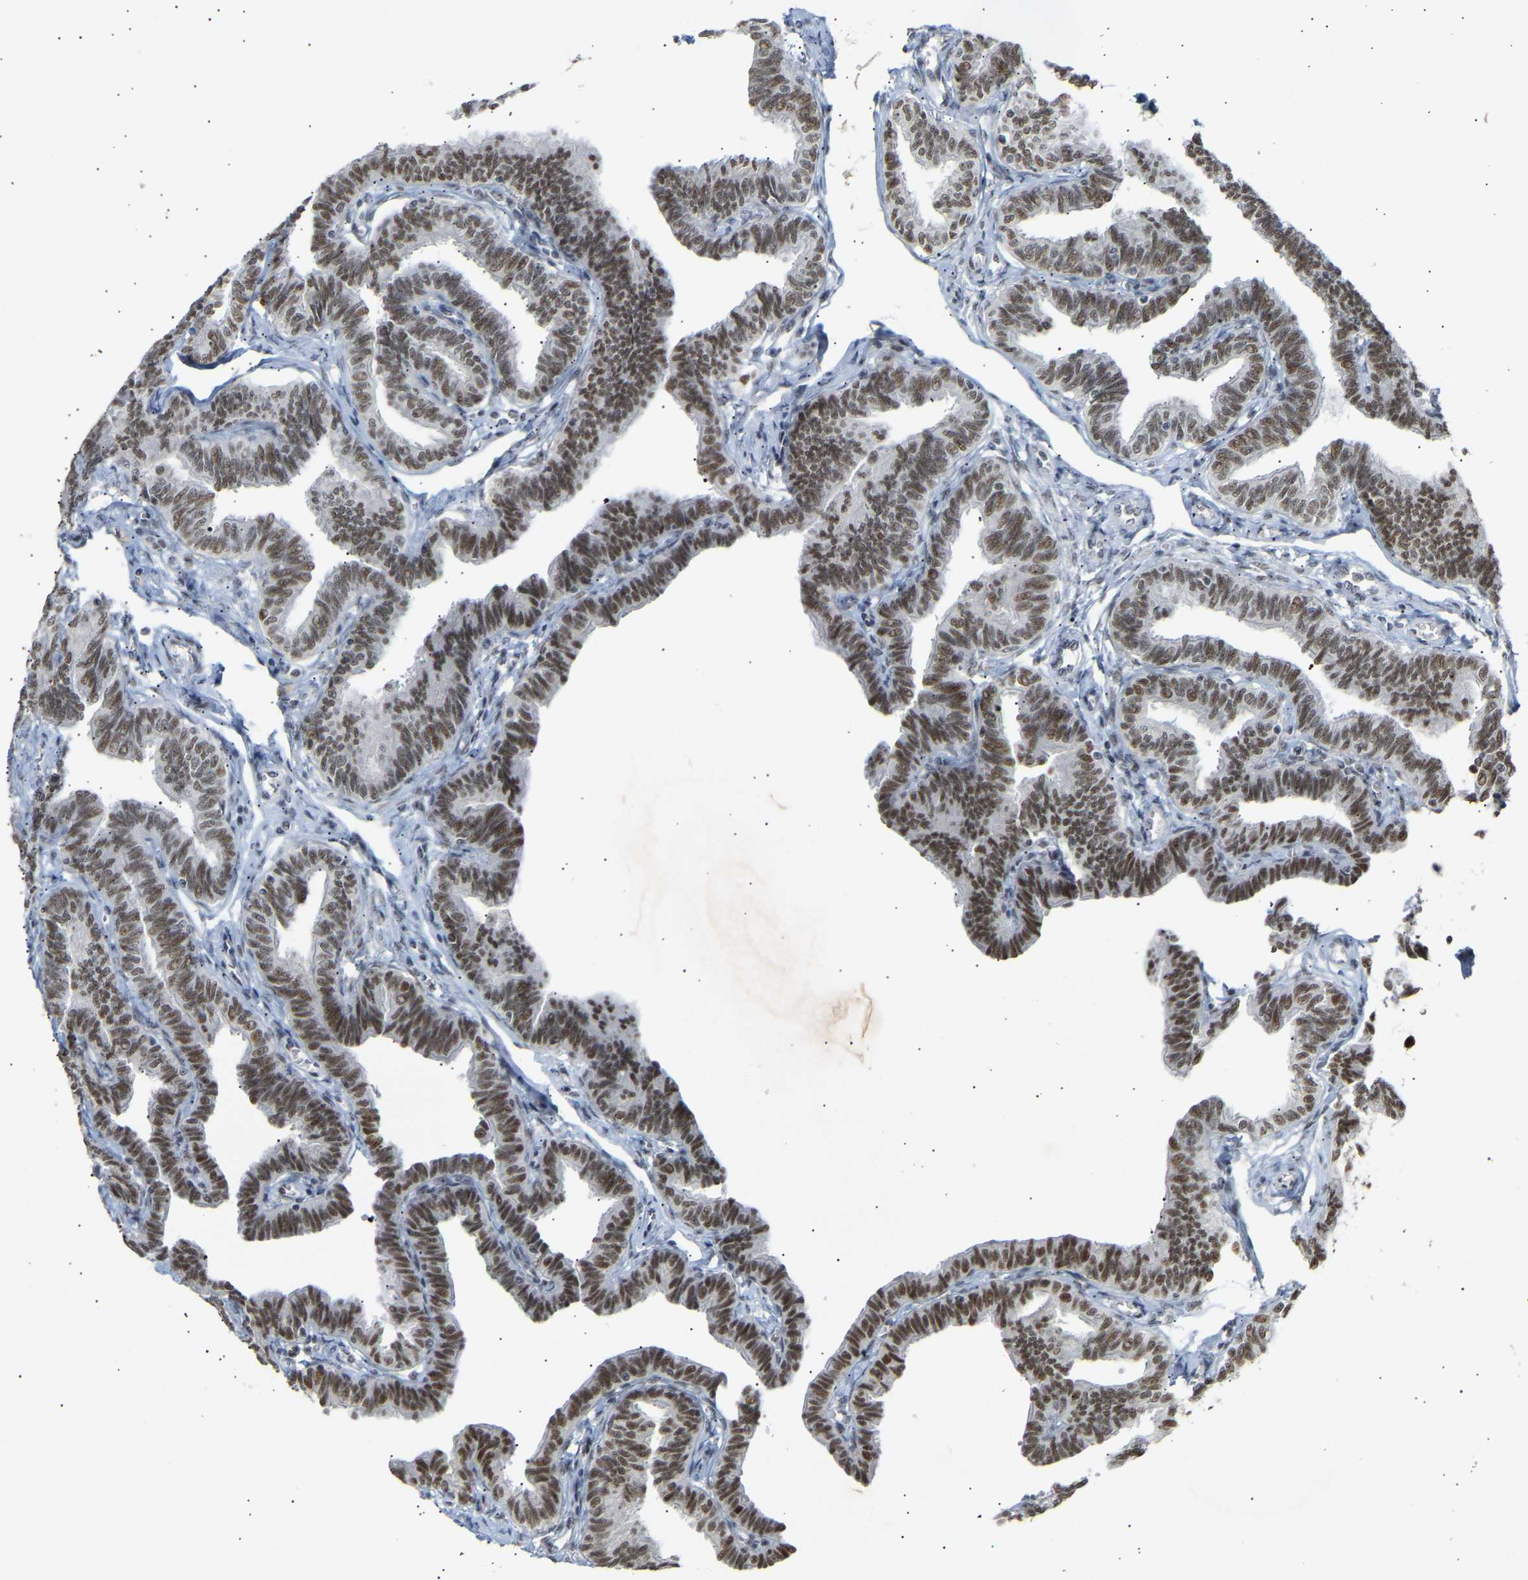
{"staining": {"intensity": "strong", "quantity": ">75%", "location": "nuclear"}, "tissue": "fallopian tube", "cell_type": "Glandular cells", "image_type": "normal", "snomed": [{"axis": "morphology", "description": "Normal tissue, NOS"}, {"axis": "topography", "description": "Fallopian tube"}, {"axis": "topography", "description": "Ovary"}], "caption": "The image displays staining of benign fallopian tube, revealing strong nuclear protein expression (brown color) within glandular cells.", "gene": "NELFB", "patient": {"sex": "female", "age": 23}}